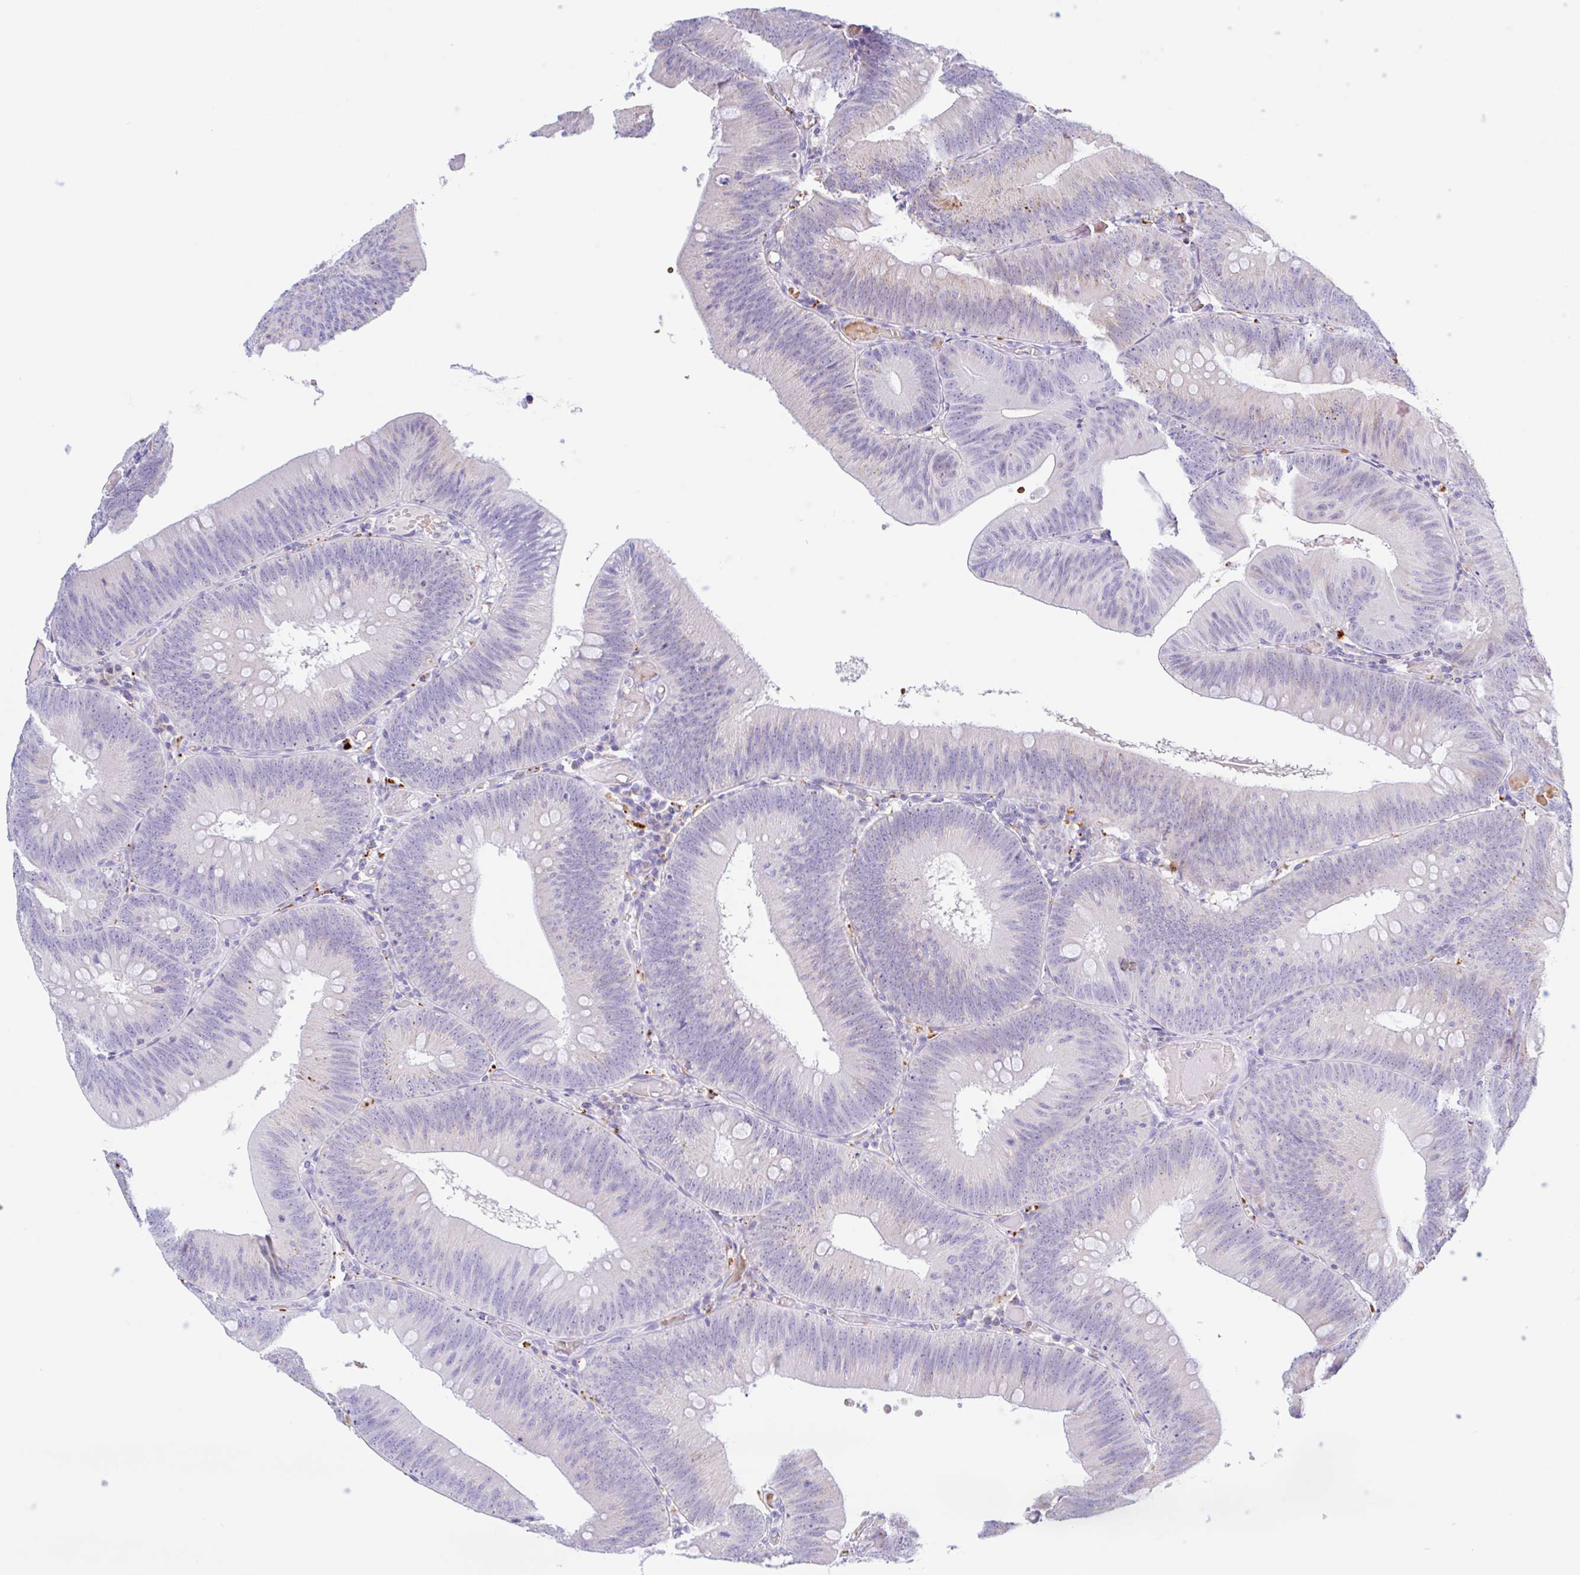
{"staining": {"intensity": "negative", "quantity": "none", "location": "none"}, "tissue": "colorectal cancer", "cell_type": "Tumor cells", "image_type": "cancer", "snomed": [{"axis": "morphology", "description": "Adenocarcinoma, NOS"}, {"axis": "topography", "description": "Colon"}], "caption": "Adenocarcinoma (colorectal) was stained to show a protein in brown. There is no significant expression in tumor cells.", "gene": "ANKRD9", "patient": {"sex": "male", "age": 84}}